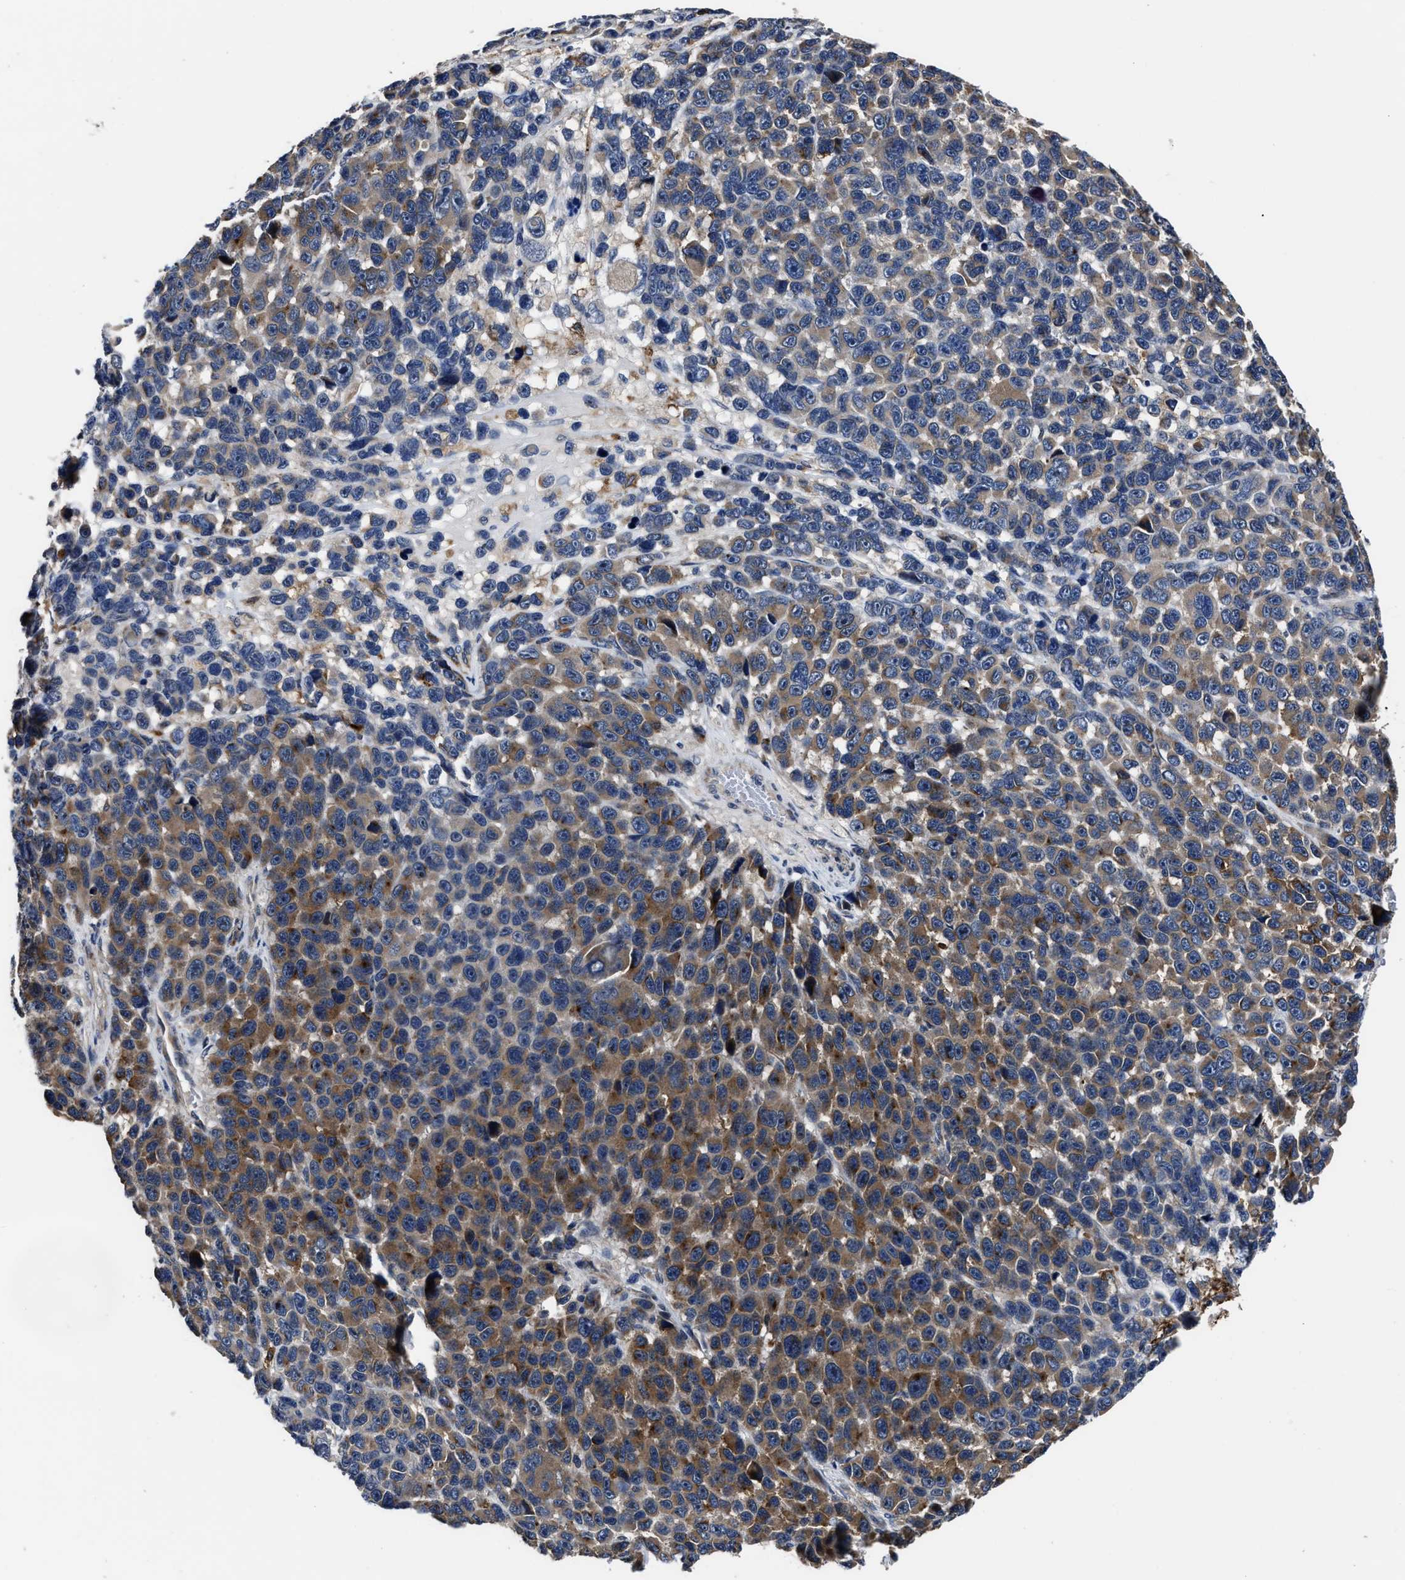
{"staining": {"intensity": "moderate", "quantity": "25%-75%", "location": "cytoplasmic/membranous"}, "tissue": "melanoma", "cell_type": "Tumor cells", "image_type": "cancer", "snomed": [{"axis": "morphology", "description": "Malignant melanoma, NOS"}, {"axis": "topography", "description": "Skin"}], "caption": "Protein analysis of melanoma tissue demonstrates moderate cytoplasmic/membranous positivity in approximately 25%-75% of tumor cells.", "gene": "RSBN1L", "patient": {"sex": "male", "age": 53}}